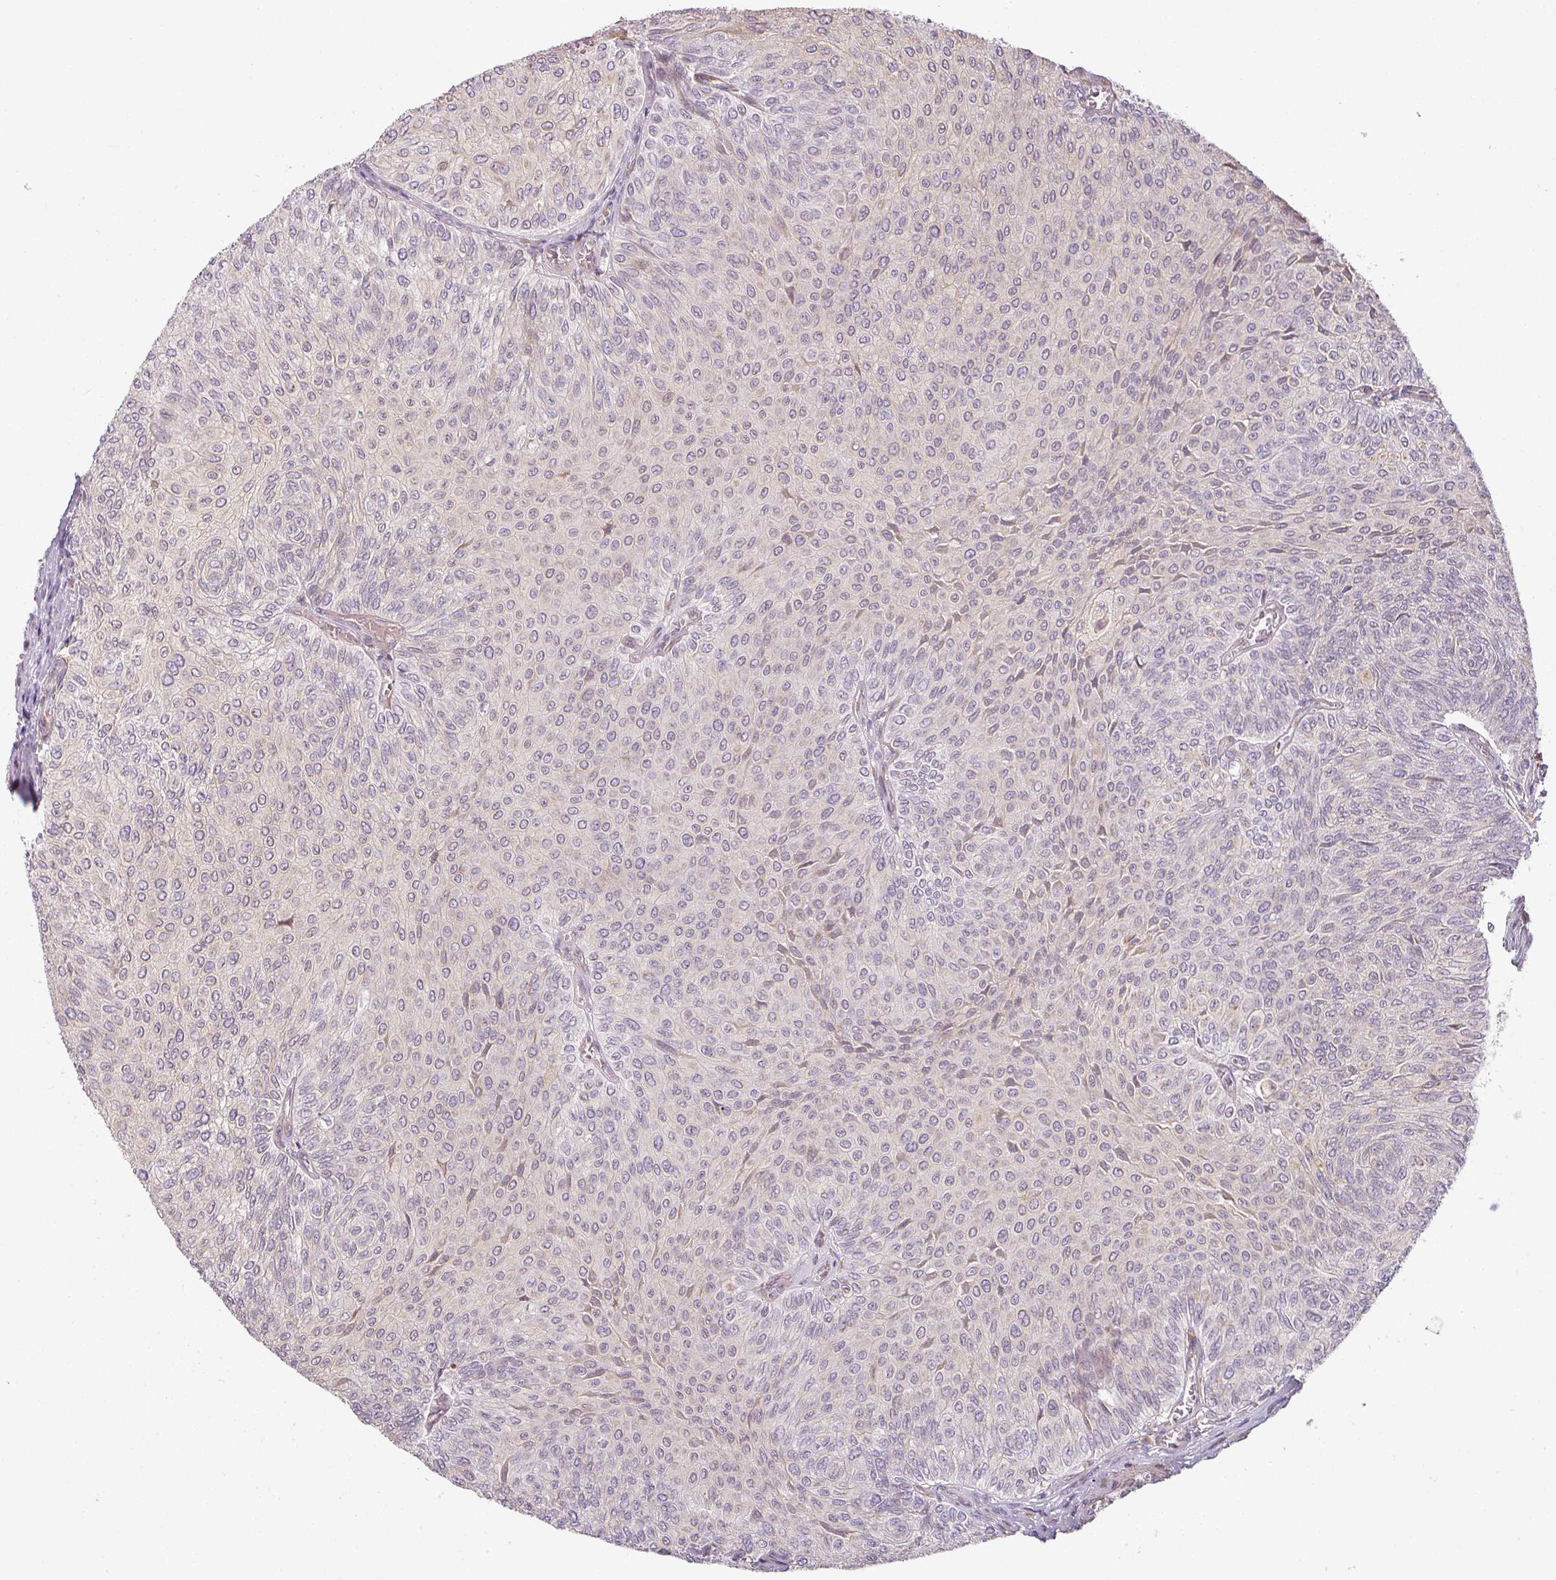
{"staining": {"intensity": "negative", "quantity": "none", "location": "none"}, "tissue": "urothelial cancer", "cell_type": "Tumor cells", "image_type": "cancer", "snomed": [{"axis": "morphology", "description": "Urothelial carcinoma, NOS"}, {"axis": "topography", "description": "Urinary bladder"}], "caption": "IHC histopathology image of urothelial cancer stained for a protein (brown), which shows no staining in tumor cells.", "gene": "CCDC144A", "patient": {"sex": "male", "age": 59}}